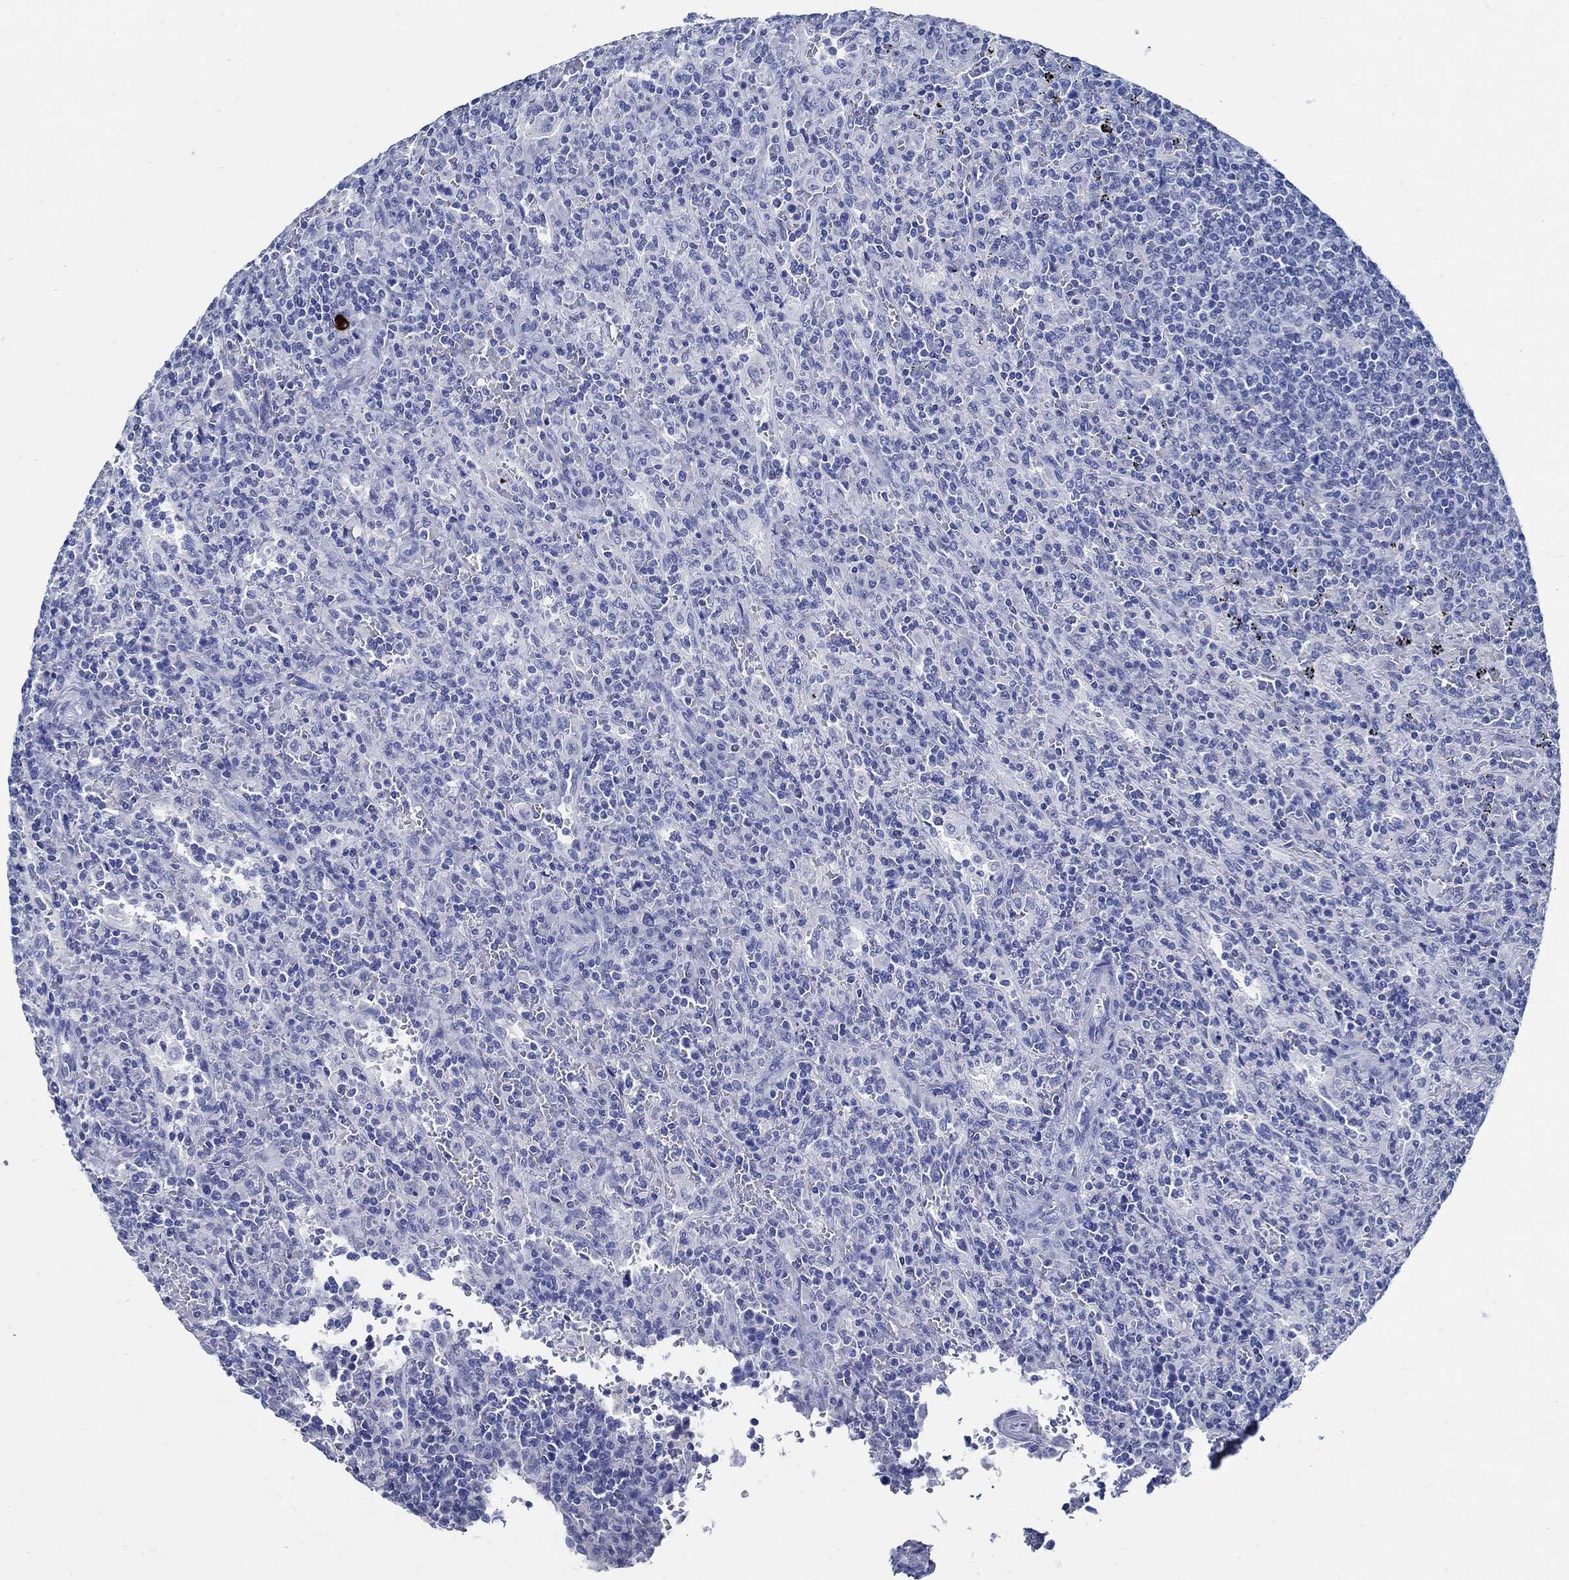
{"staining": {"intensity": "negative", "quantity": "none", "location": "none"}, "tissue": "lymphoma", "cell_type": "Tumor cells", "image_type": "cancer", "snomed": [{"axis": "morphology", "description": "Malignant lymphoma, non-Hodgkin's type, Low grade"}, {"axis": "topography", "description": "Spleen"}], "caption": "IHC photomicrograph of lymphoma stained for a protein (brown), which exhibits no staining in tumor cells.", "gene": "SLC45A1", "patient": {"sex": "male", "age": 62}}